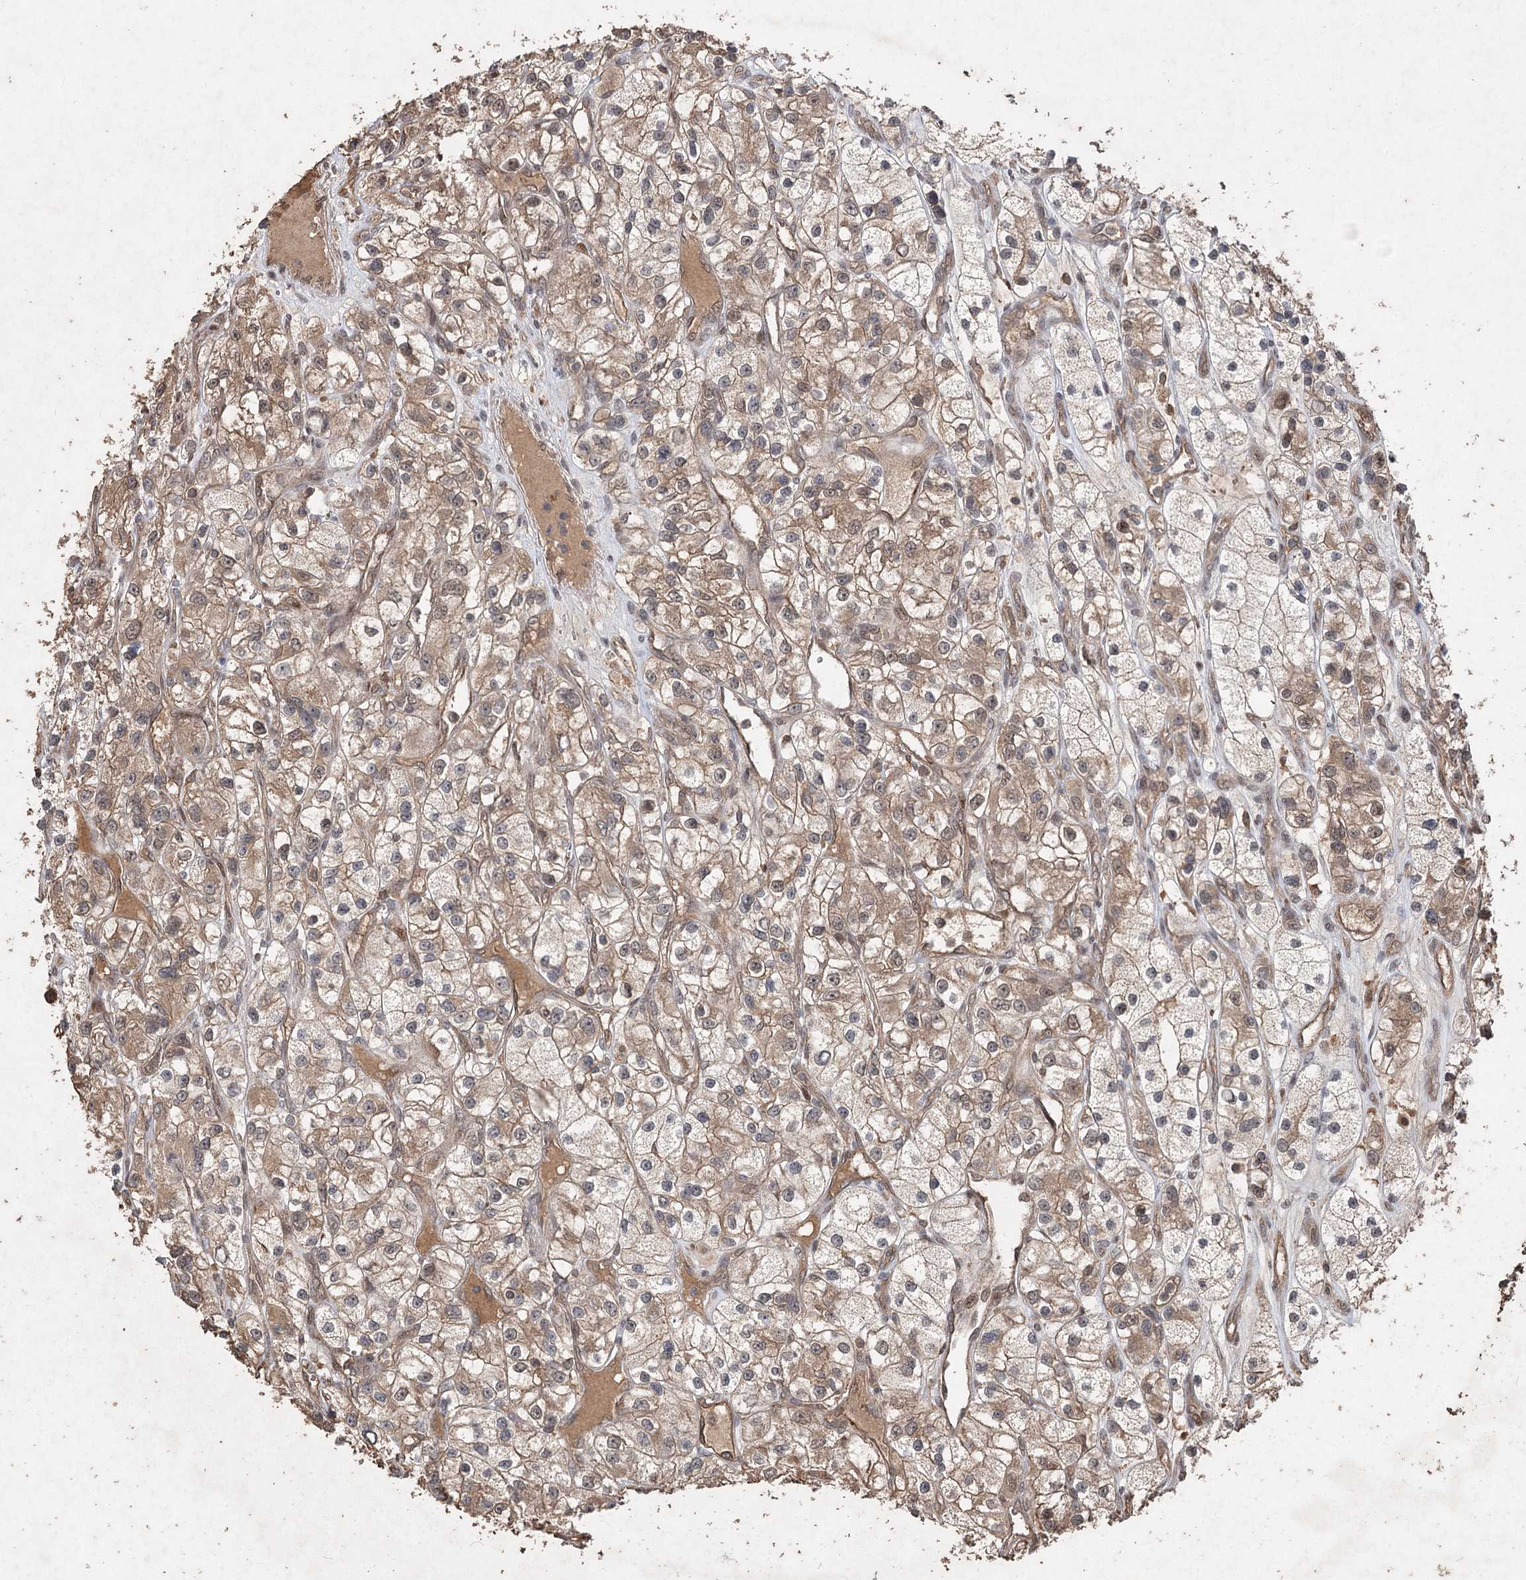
{"staining": {"intensity": "moderate", "quantity": ">75%", "location": "cytoplasmic/membranous"}, "tissue": "renal cancer", "cell_type": "Tumor cells", "image_type": "cancer", "snomed": [{"axis": "morphology", "description": "Adenocarcinoma, NOS"}, {"axis": "topography", "description": "Kidney"}], "caption": "Renal adenocarcinoma stained with a protein marker exhibits moderate staining in tumor cells.", "gene": "FBXO7", "patient": {"sex": "female", "age": 57}}